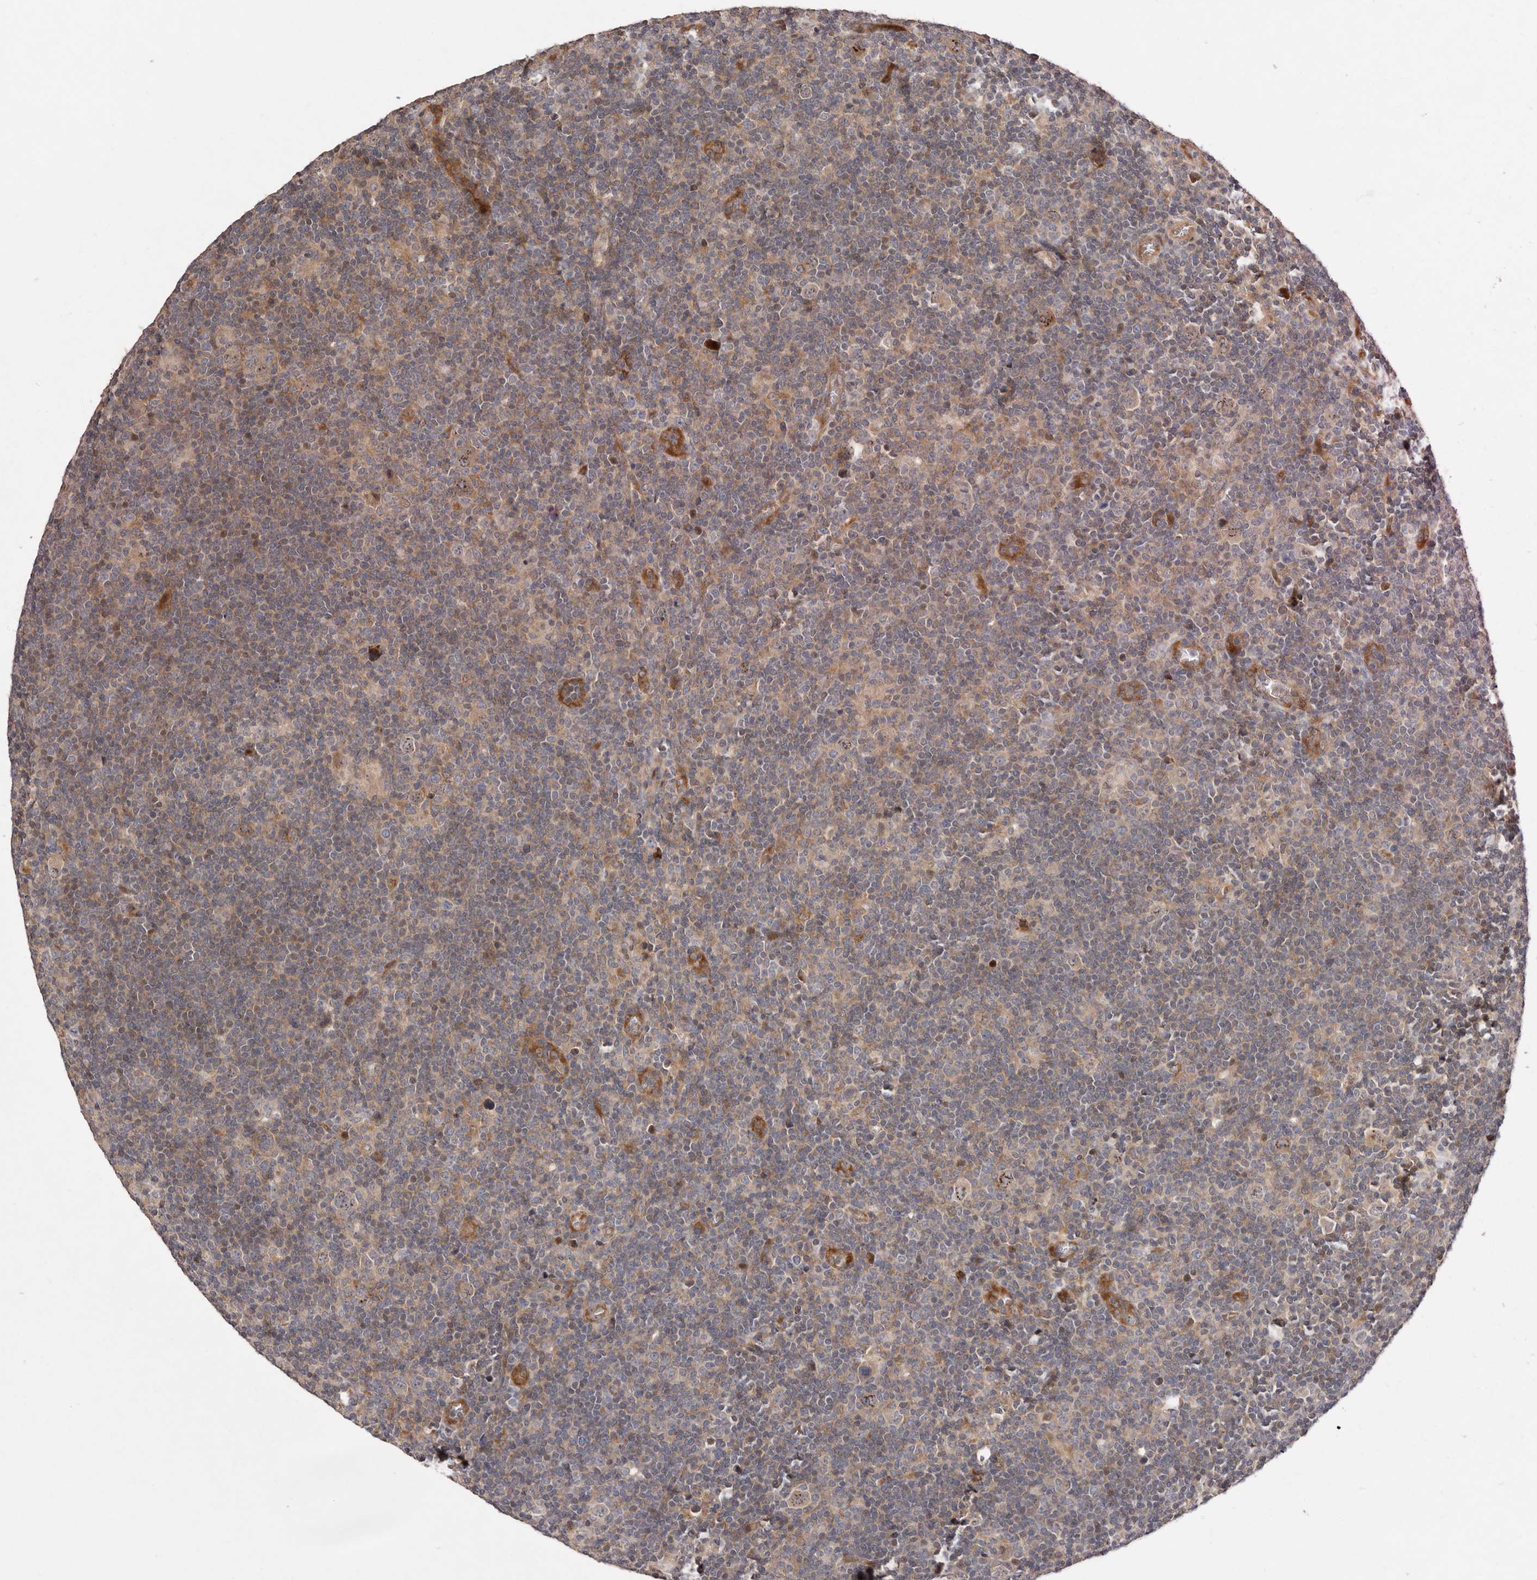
{"staining": {"intensity": "weak", "quantity": "25%-75%", "location": "nuclear"}, "tissue": "lymphoma", "cell_type": "Tumor cells", "image_type": "cancer", "snomed": [{"axis": "morphology", "description": "Hodgkin's disease, NOS"}, {"axis": "topography", "description": "Lymph node"}], "caption": "Lymphoma stained for a protein displays weak nuclear positivity in tumor cells.", "gene": "DOP1A", "patient": {"sex": "female", "age": 57}}